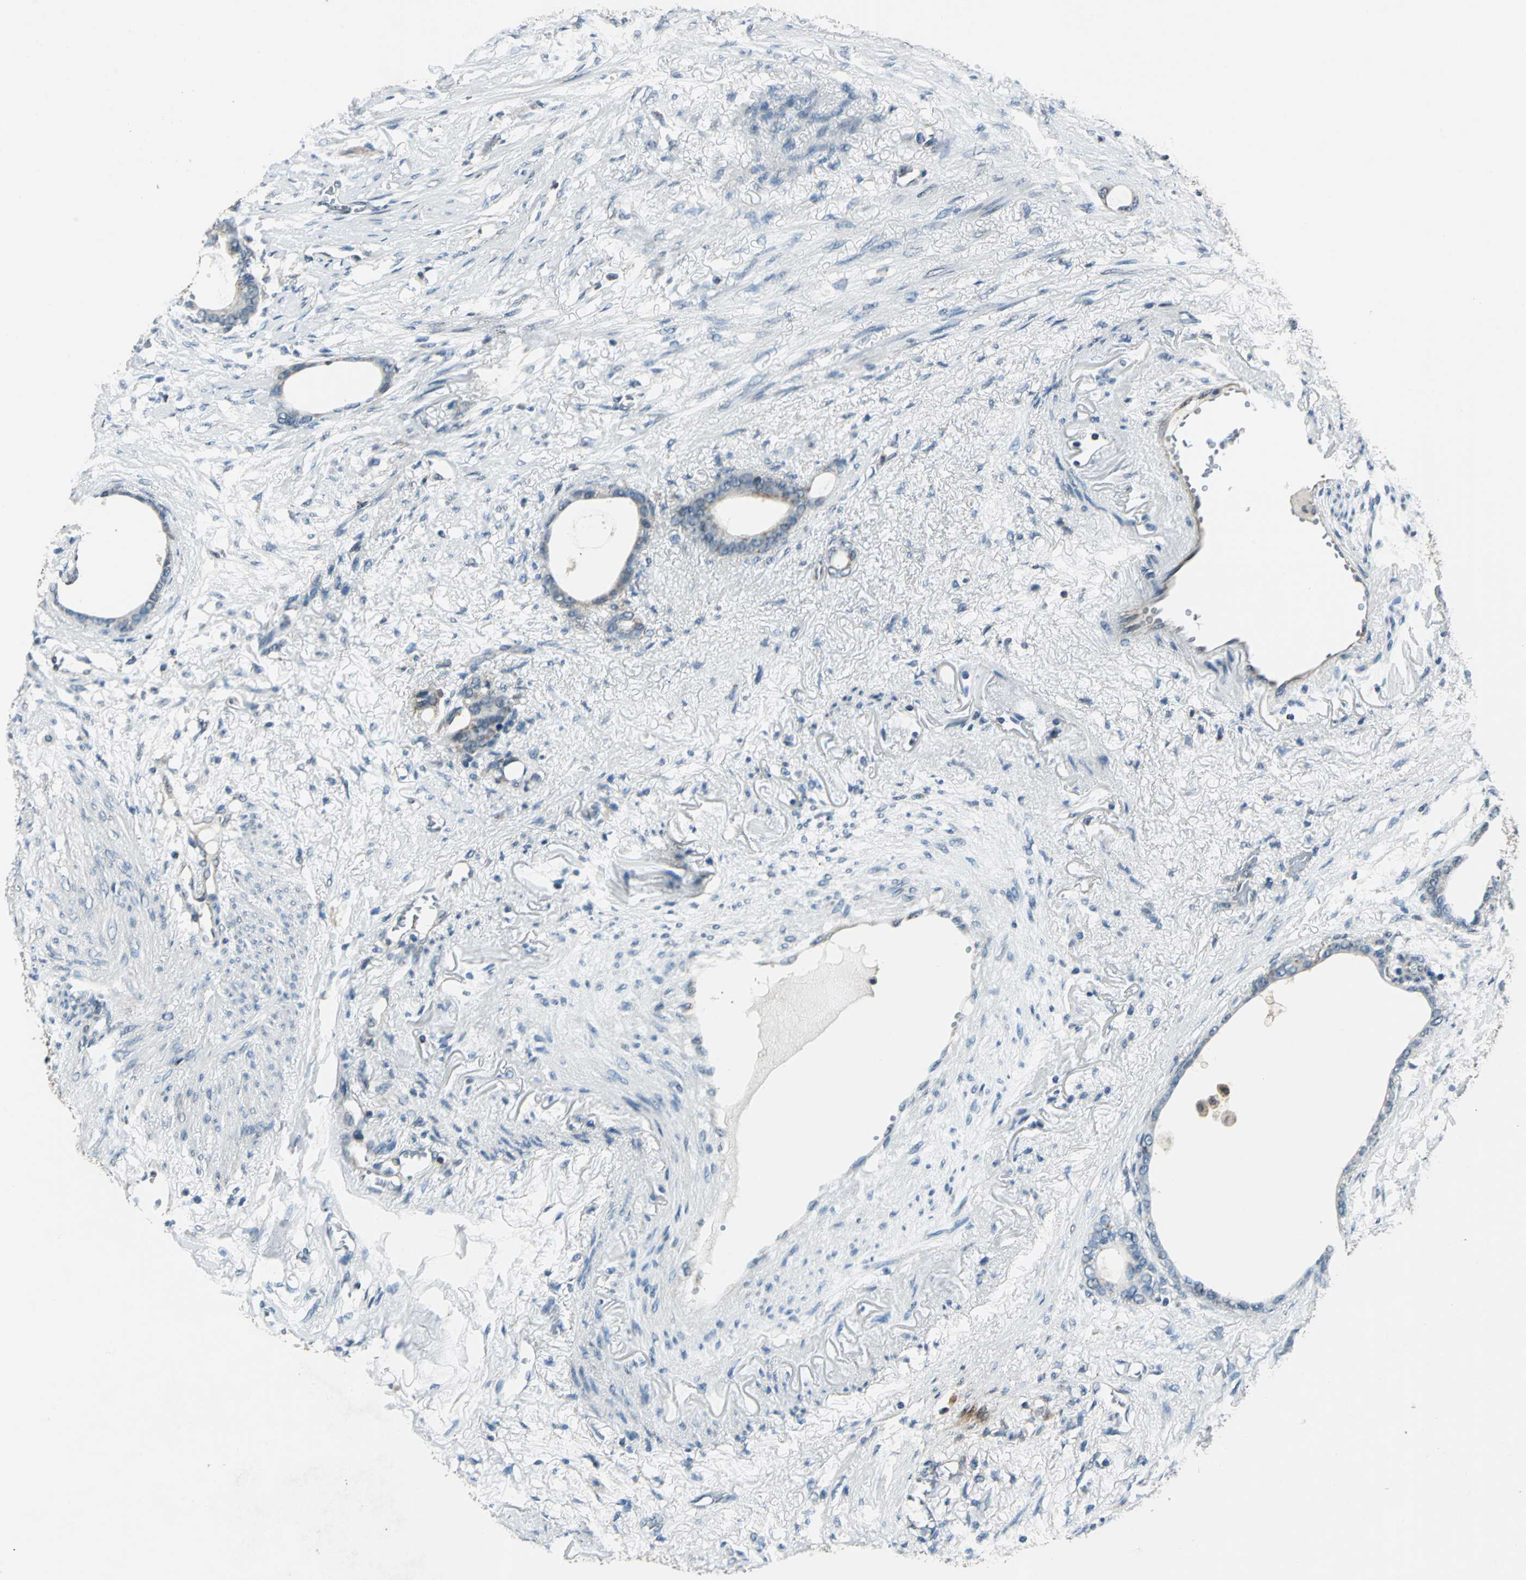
{"staining": {"intensity": "weak", "quantity": ">75%", "location": "cytoplasmic/membranous"}, "tissue": "stomach cancer", "cell_type": "Tumor cells", "image_type": "cancer", "snomed": [{"axis": "morphology", "description": "Adenocarcinoma, NOS"}, {"axis": "topography", "description": "Stomach"}], "caption": "Protein staining of stomach adenocarcinoma tissue shows weak cytoplasmic/membranous staining in about >75% of tumor cells.", "gene": "NUDT2", "patient": {"sex": "female", "age": 75}}